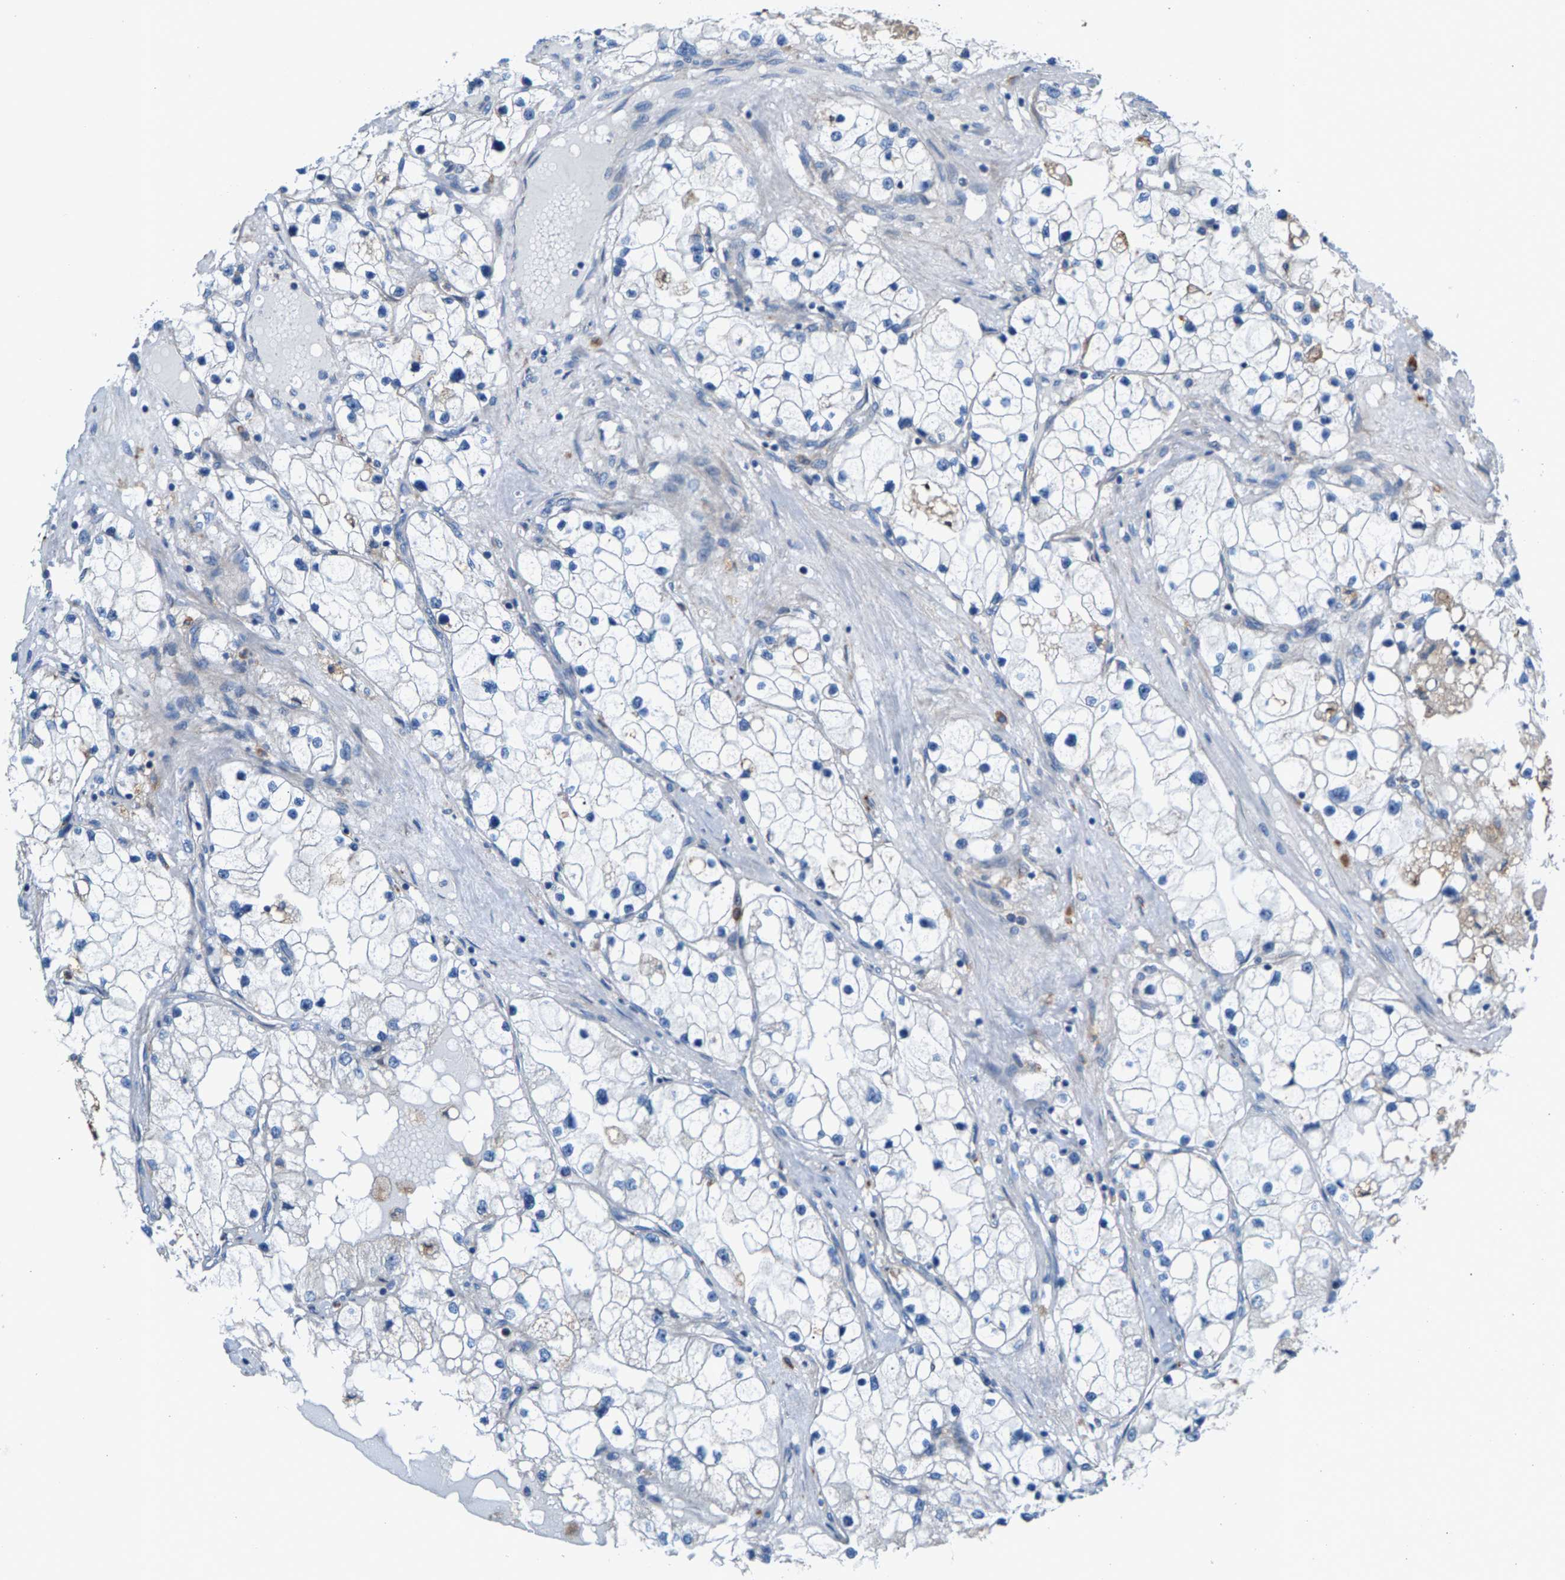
{"staining": {"intensity": "negative", "quantity": "none", "location": "none"}, "tissue": "renal cancer", "cell_type": "Tumor cells", "image_type": "cancer", "snomed": [{"axis": "morphology", "description": "Adenocarcinoma, NOS"}, {"axis": "topography", "description": "Kidney"}], "caption": "An immunohistochemistry photomicrograph of renal cancer (adenocarcinoma) is shown. There is no staining in tumor cells of renal cancer (adenocarcinoma).", "gene": "PDCL", "patient": {"sex": "male", "age": 68}}